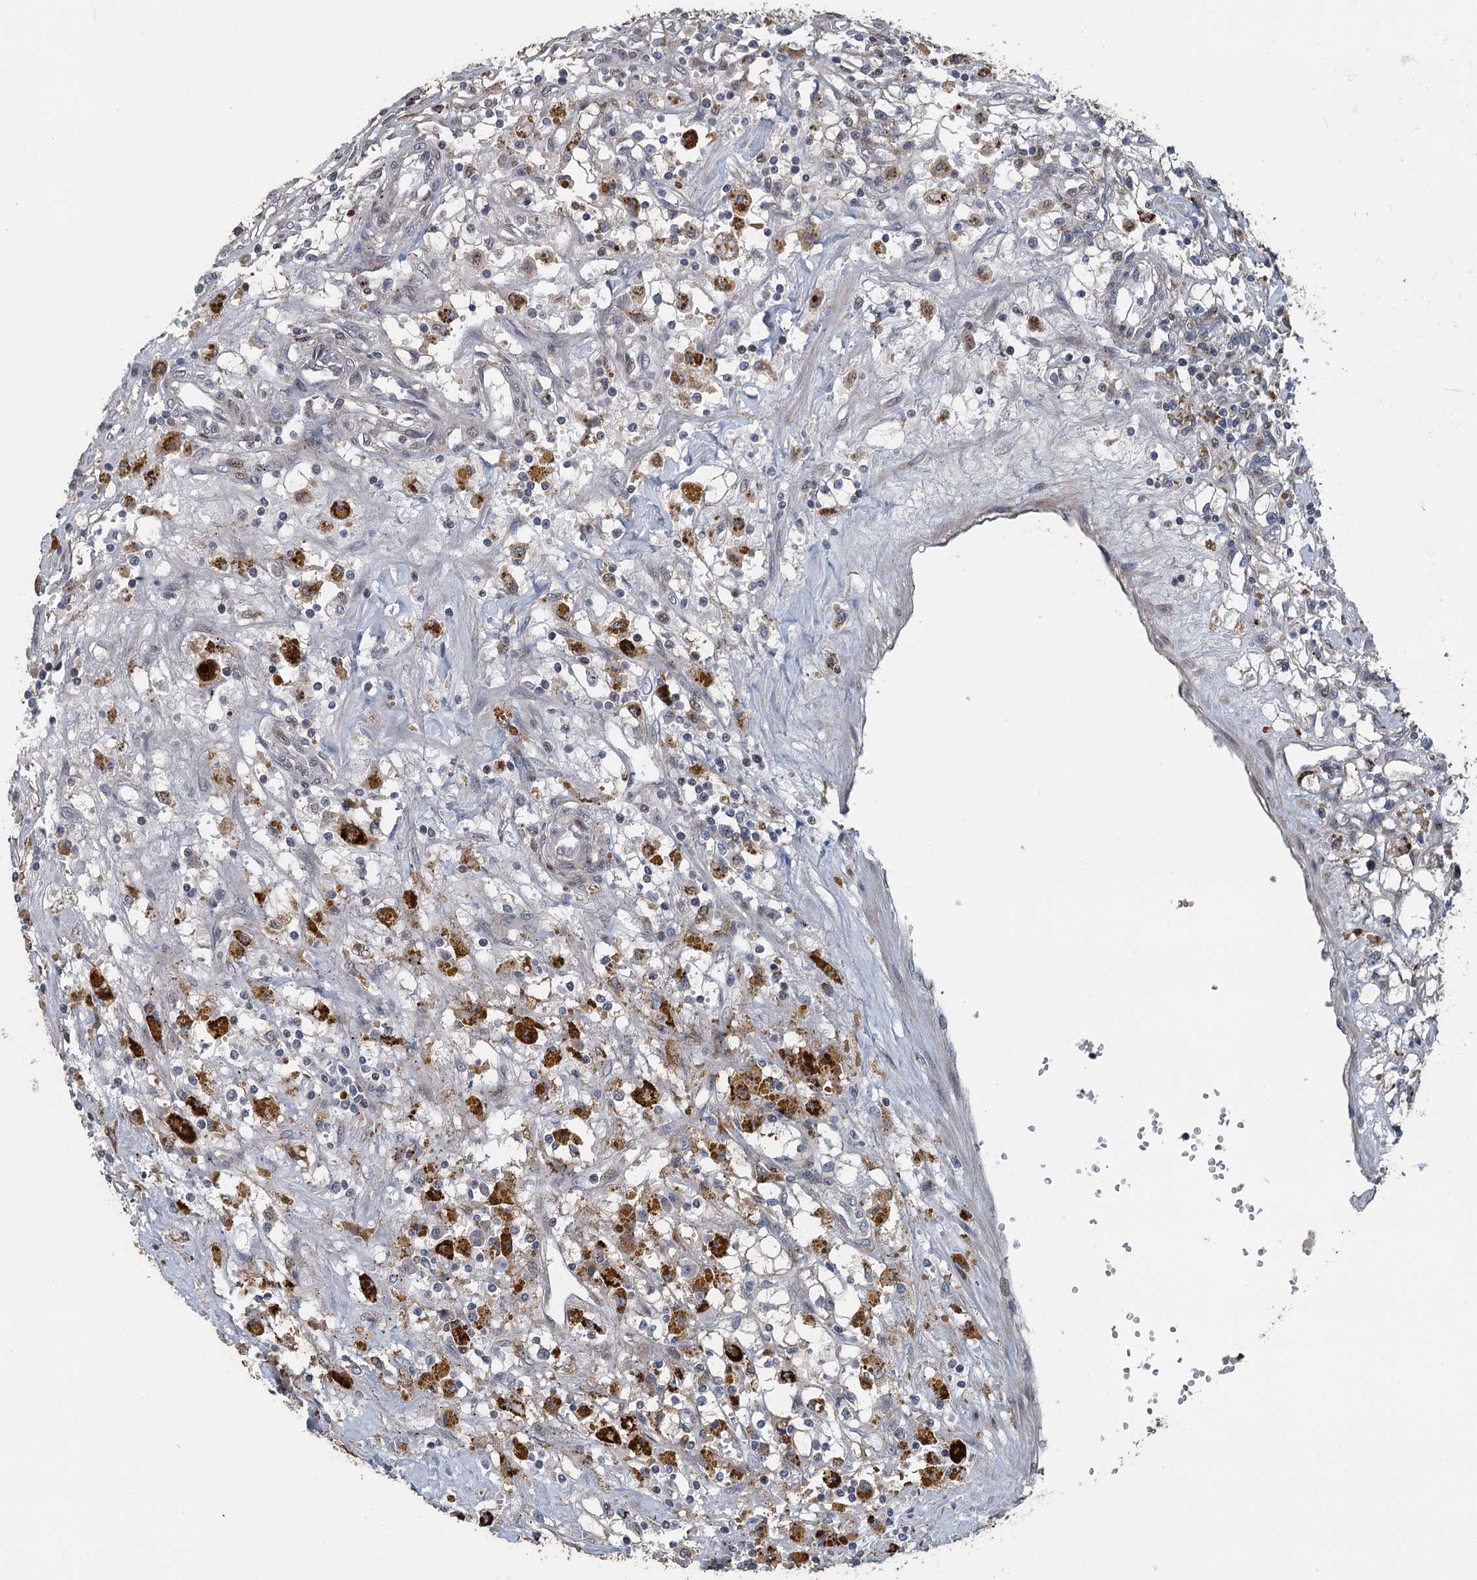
{"staining": {"intensity": "negative", "quantity": "none", "location": "none"}, "tissue": "renal cancer", "cell_type": "Tumor cells", "image_type": "cancer", "snomed": [{"axis": "morphology", "description": "Adenocarcinoma, NOS"}, {"axis": "topography", "description": "Kidney"}], "caption": "DAB (3,3'-diaminobenzidine) immunohistochemical staining of adenocarcinoma (renal) shows no significant positivity in tumor cells.", "gene": "AGRN", "patient": {"sex": "male", "age": 56}}